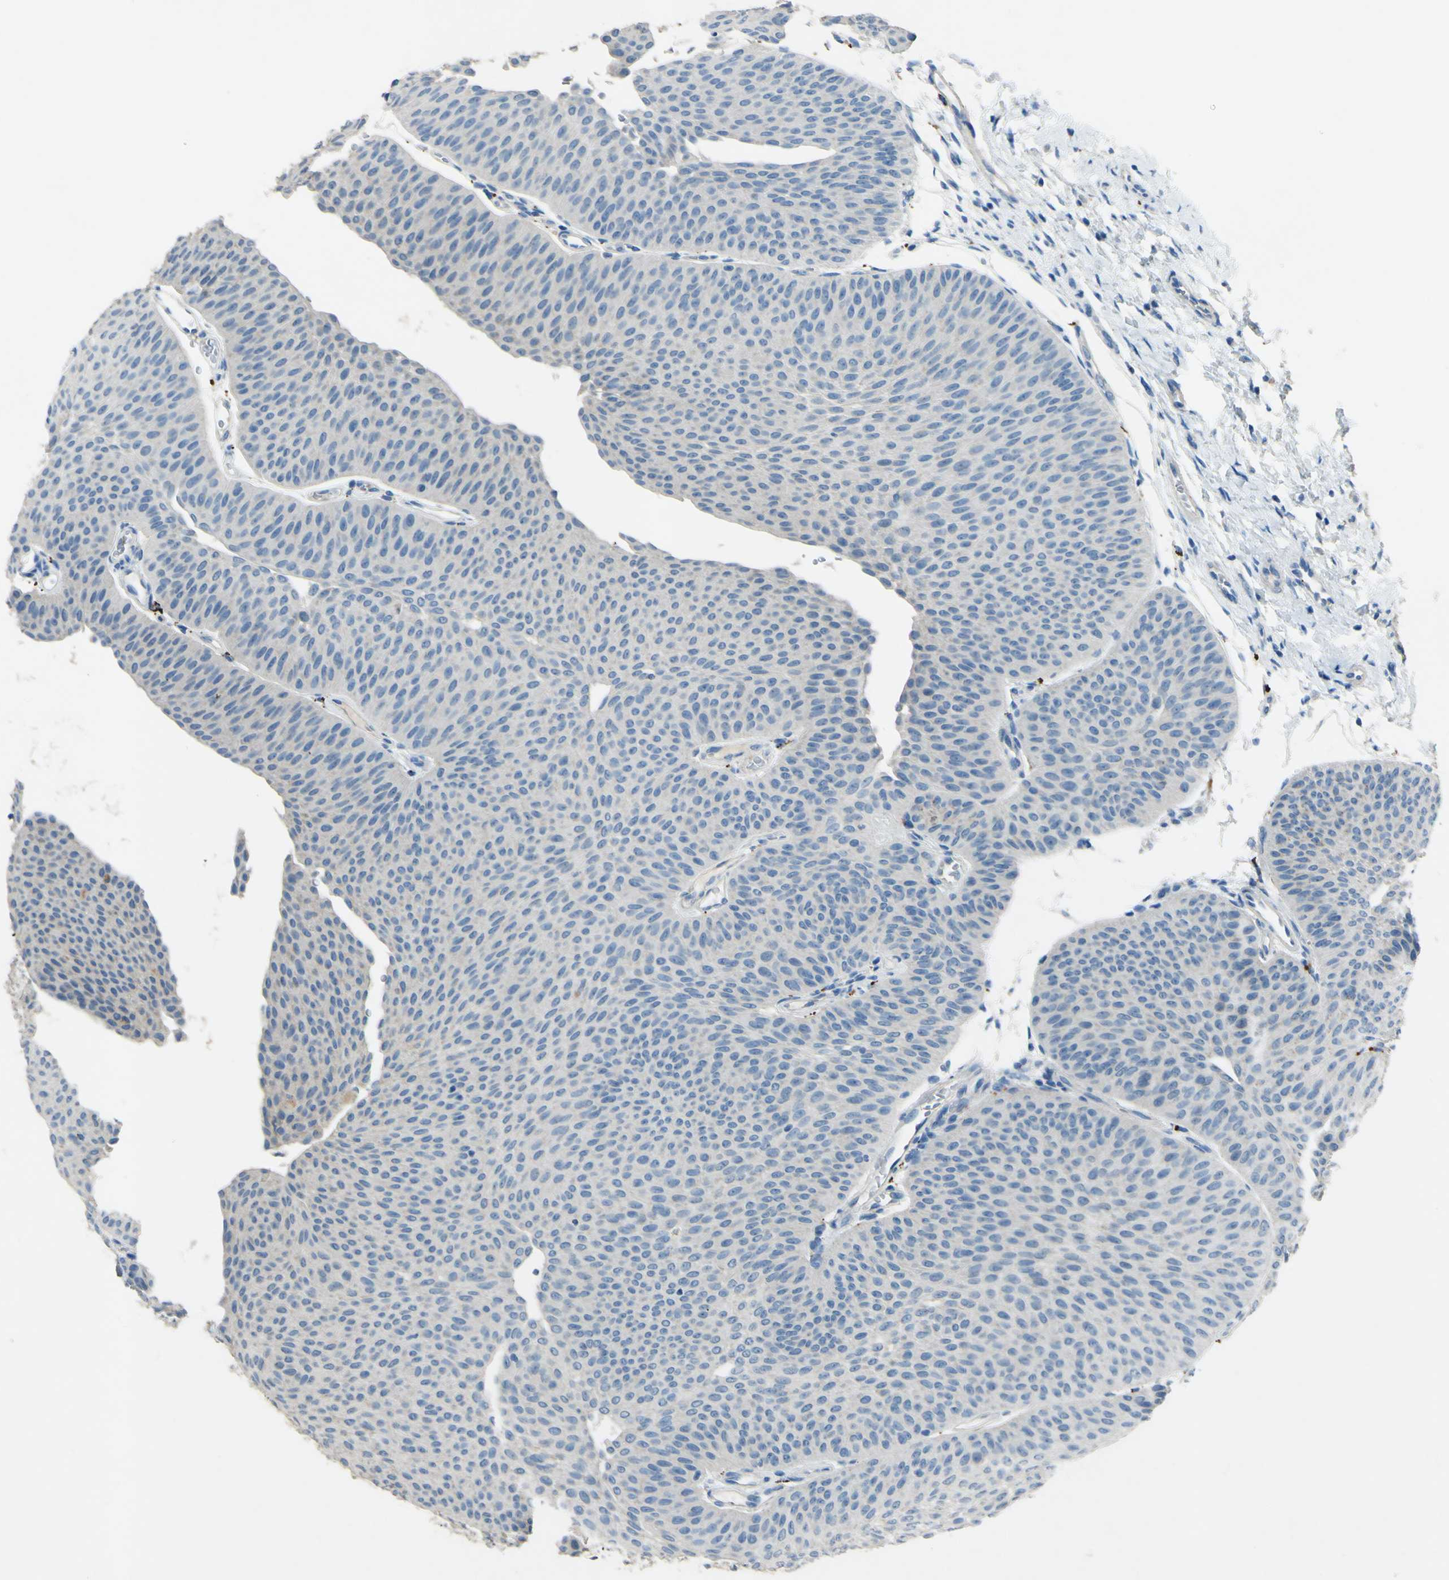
{"staining": {"intensity": "negative", "quantity": "none", "location": "none"}, "tissue": "urothelial cancer", "cell_type": "Tumor cells", "image_type": "cancer", "snomed": [{"axis": "morphology", "description": "Urothelial carcinoma, Low grade"}, {"axis": "topography", "description": "Urinary bladder"}], "caption": "Urothelial cancer was stained to show a protein in brown. There is no significant staining in tumor cells.", "gene": "CDH10", "patient": {"sex": "female", "age": 60}}